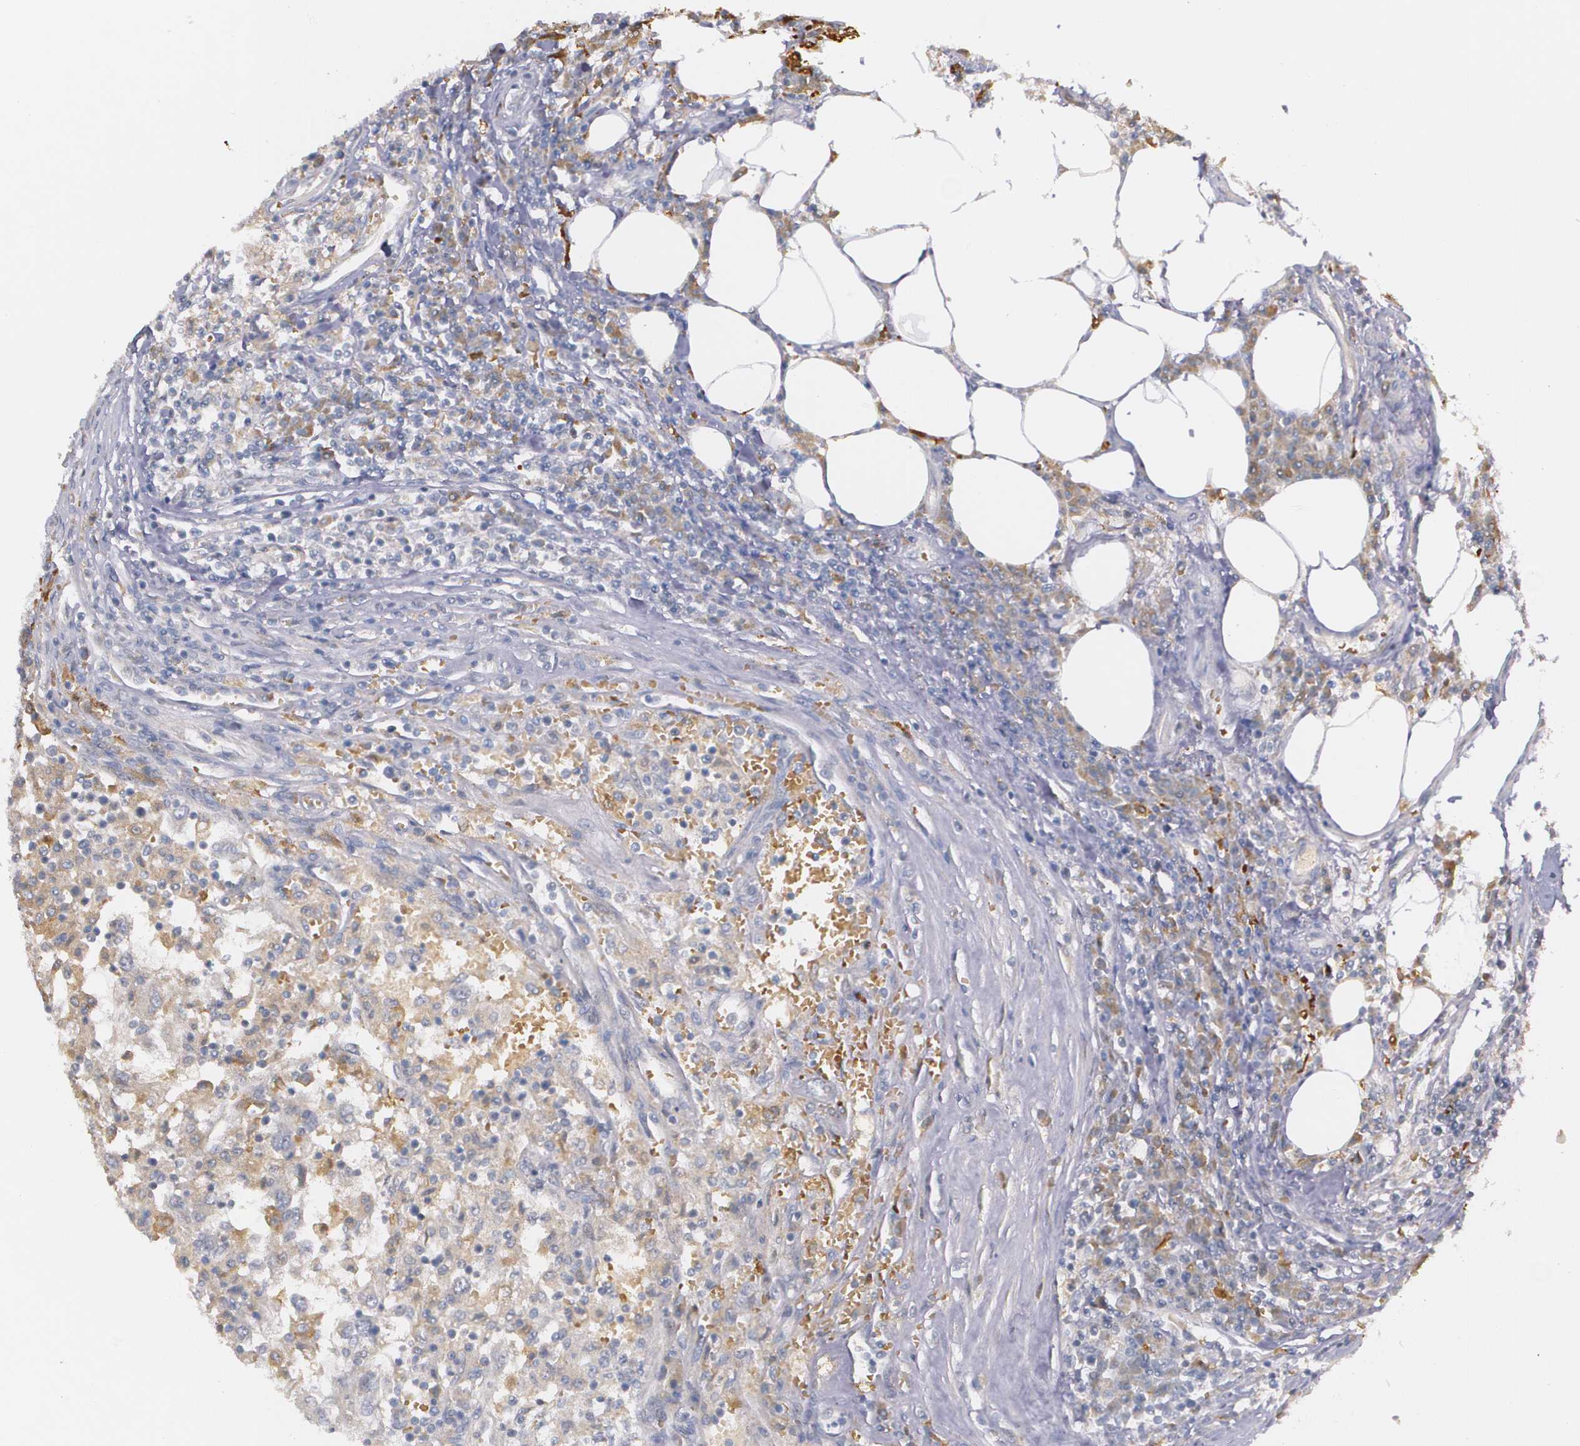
{"staining": {"intensity": "moderate", "quantity": "25%-75%", "location": "cytoplasmic/membranous"}, "tissue": "renal cancer", "cell_type": "Tumor cells", "image_type": "cancer", "snomed": [{"axis": "morphology", "description": "Normal tissue, NOS"}, {"axis": "morphology", "description": "Adenocarcinoma, NOS"}, {"axis": "topography", "description": "Kidney"}], "caption": "Renal cancer stained for a protein exhibits moderate cytoplasmic/membranous positivity in tumor cells.", "gene": "AMBP", "patient": {"sex": "male", "age": 71}}